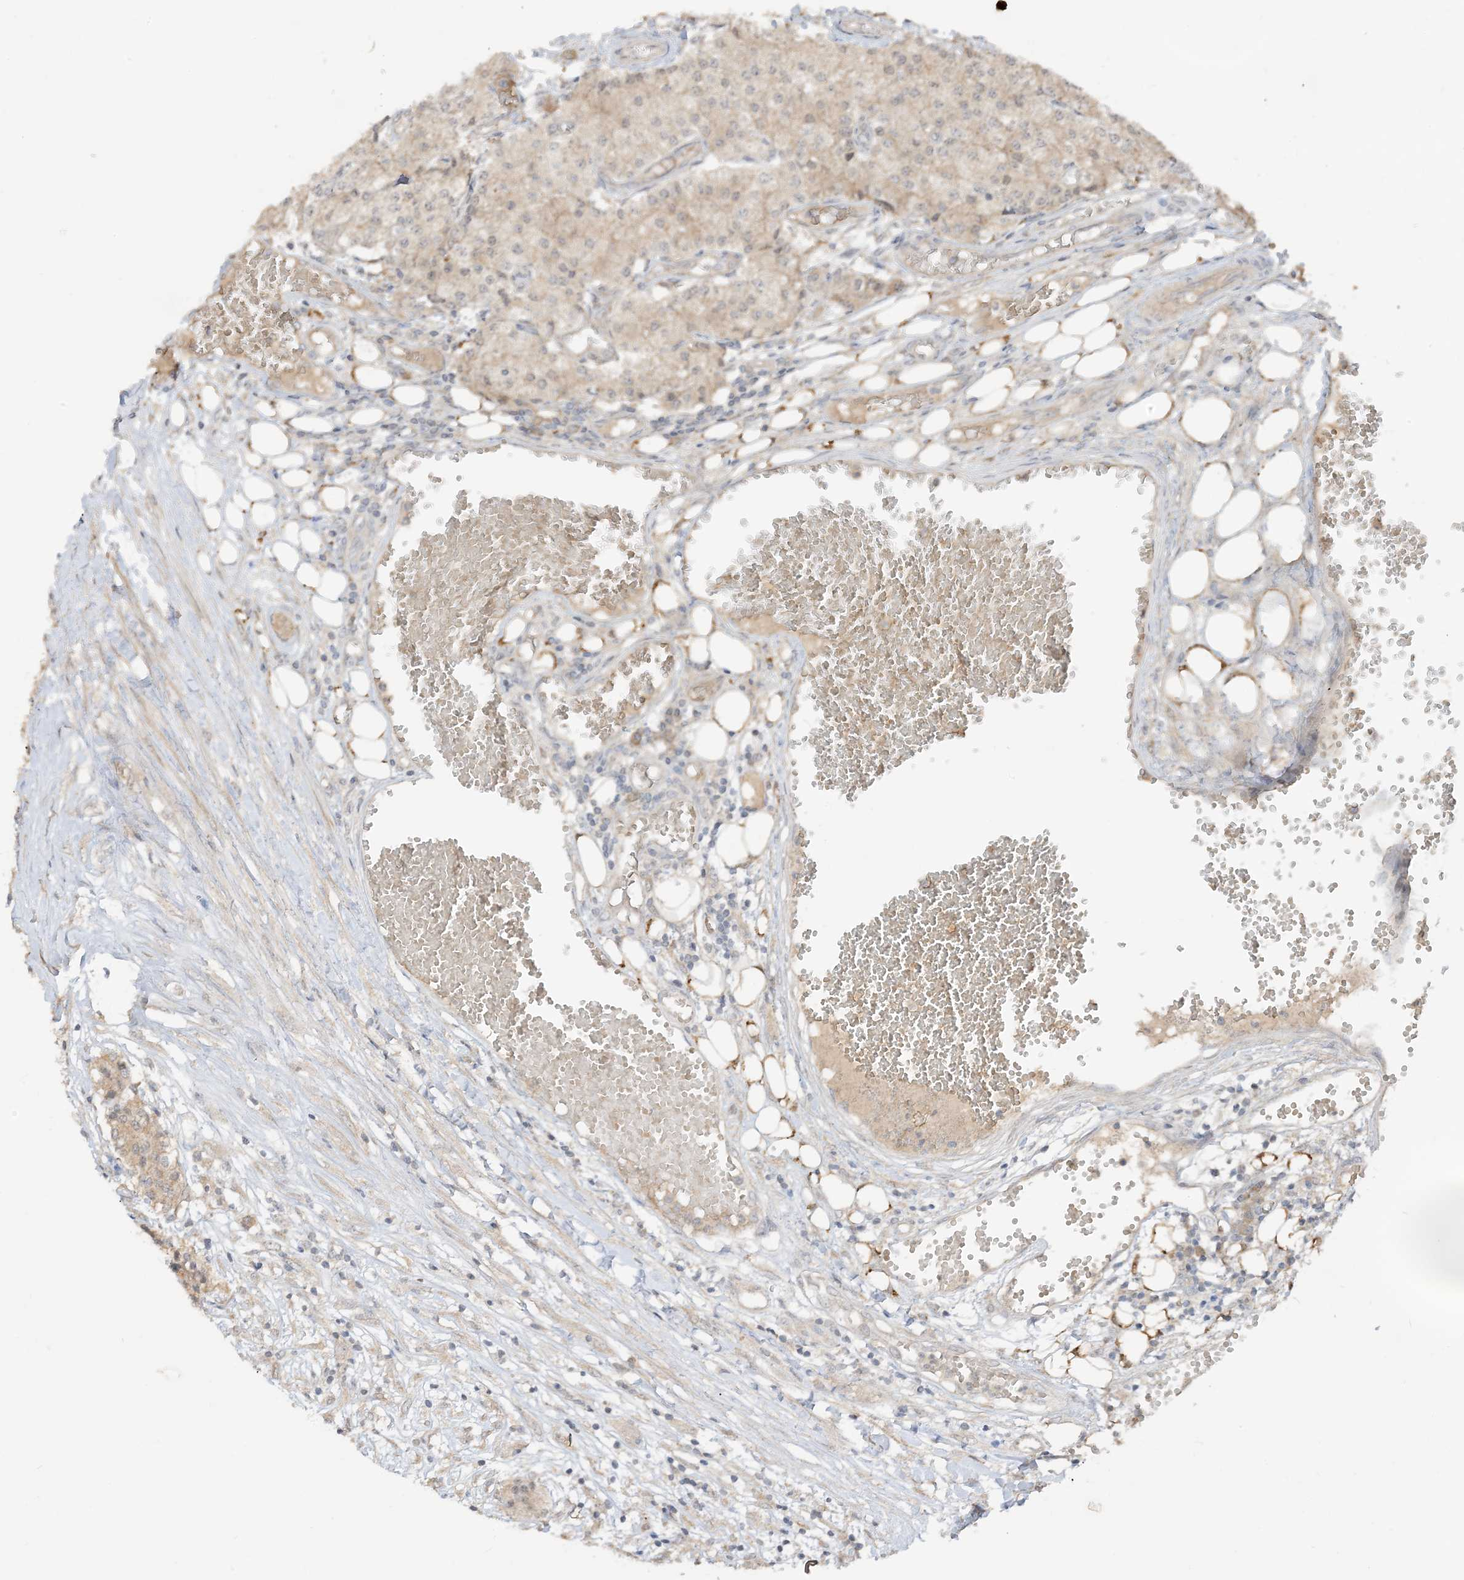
{"staining": {"intensity": "negative", "quantity": "none", "location": "none"}, "tissue": "carcinoid", "cell_type": "Tumor cells", "image_type": "cancer", "snomed": [{"axis": "morphology", "description": "Carcinoid, malignant, NOS"}, {"axis": "topography", "description": "Colon"}], "caption": "Tumor cells are negative for protein expression in human carcinoid. (Stains: DAB immunohistochemistry with hematoxylin counter stain, Microscopy: brightfield microscopy at high magnification).", "gene": "TBCC", "patient": {"sex": "female", "age": 52}}